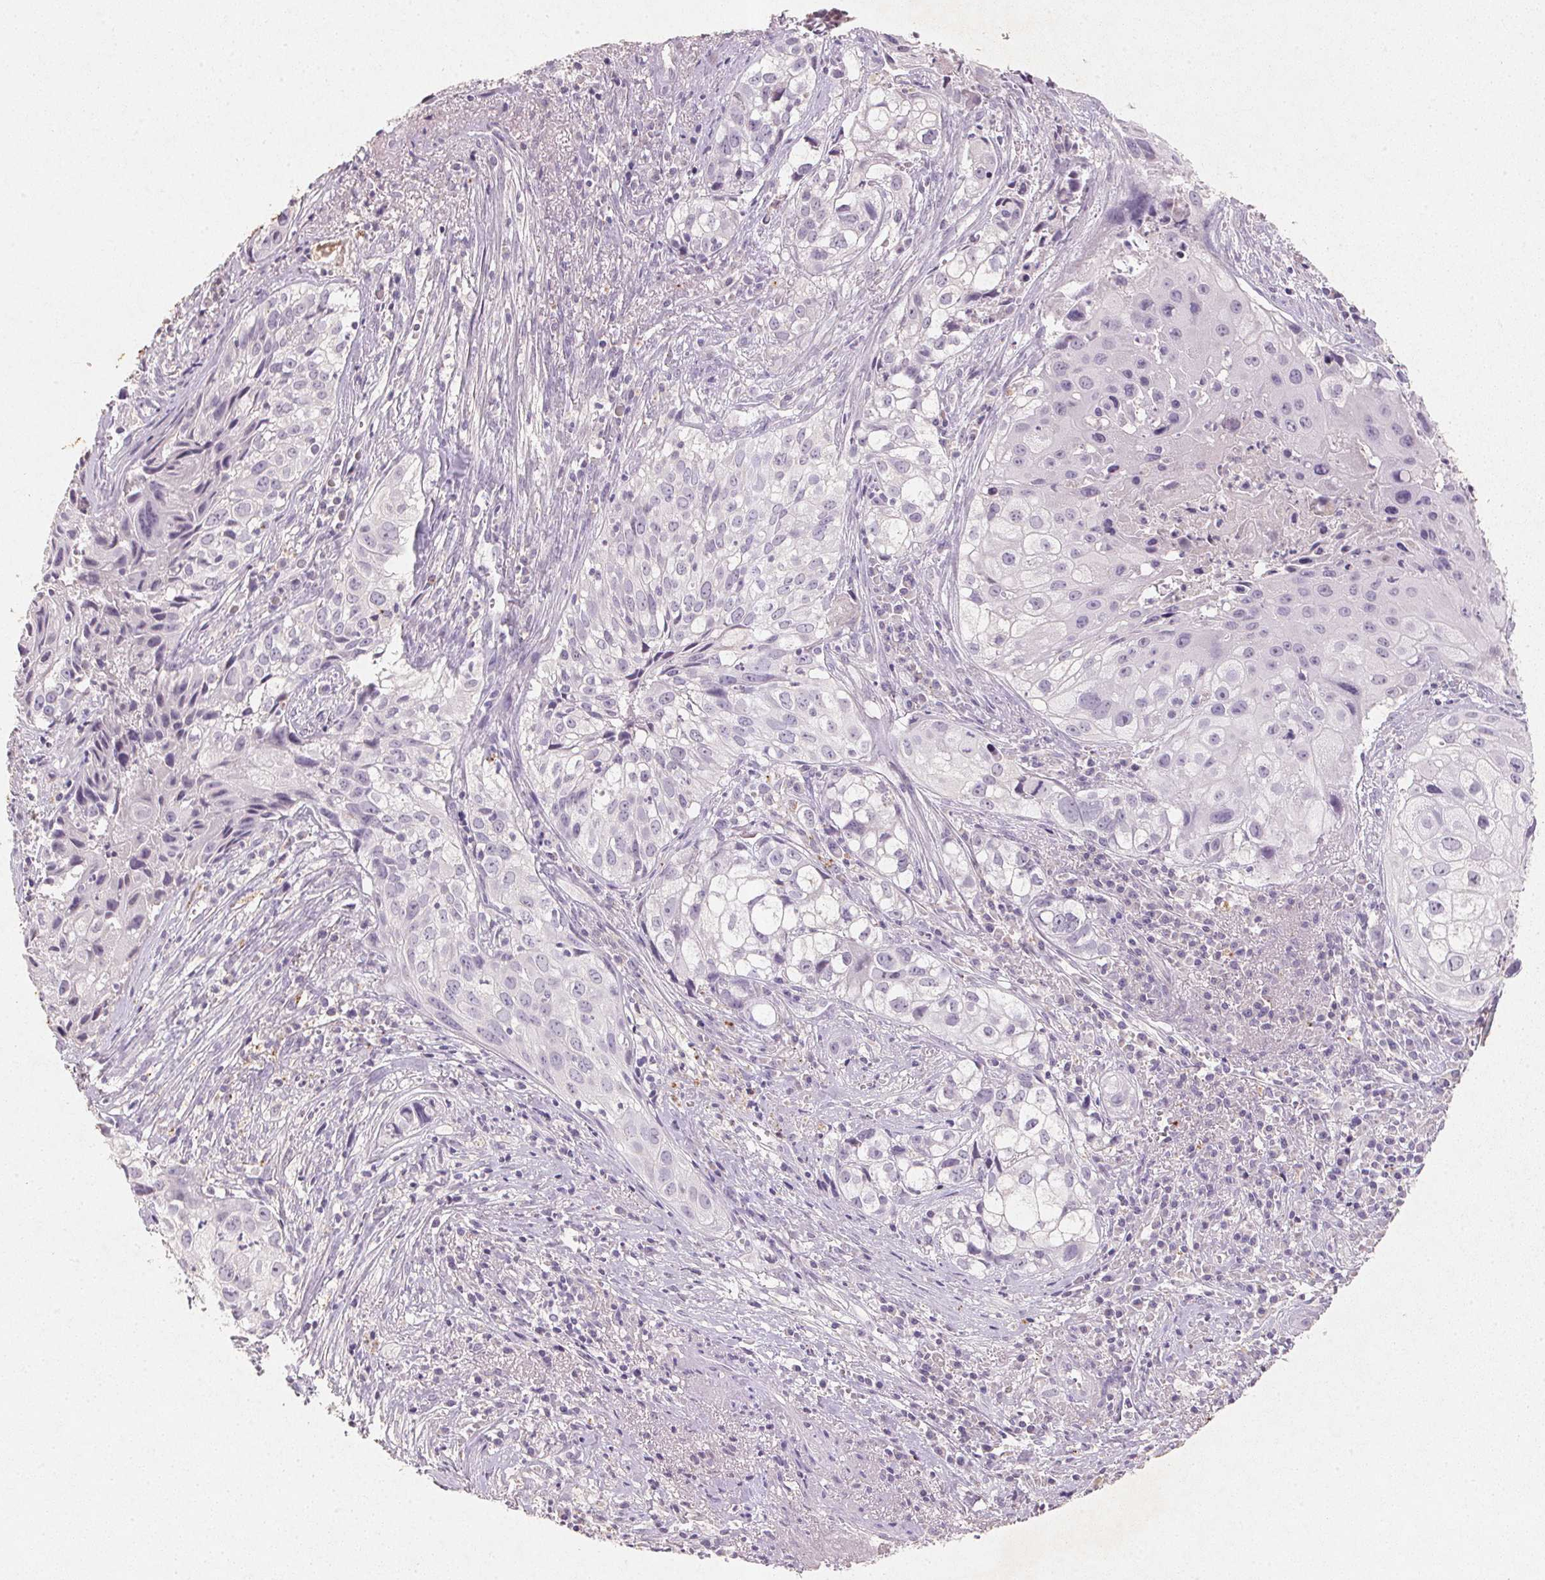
{"staining": {"intensity": "negative", "quantity": "none", "location": "none"}, "tissue": "cervical cancer", "cell_type": "Tumor cells", "image_type": "cancer", "snomed": [{"axis": "morphology", "description": "Squamous cell carcinoma, NOS"}, {"axis": "topography", "description": "Cervix"}], "caption": "IHC photomicrograph of cervical cancer (squamous cell carcinoma) stained for a protein (brown), which shows no positivity in tumor cells.", "gene": "CXCL5", "patient": {"sex": "female", "age": 53}}